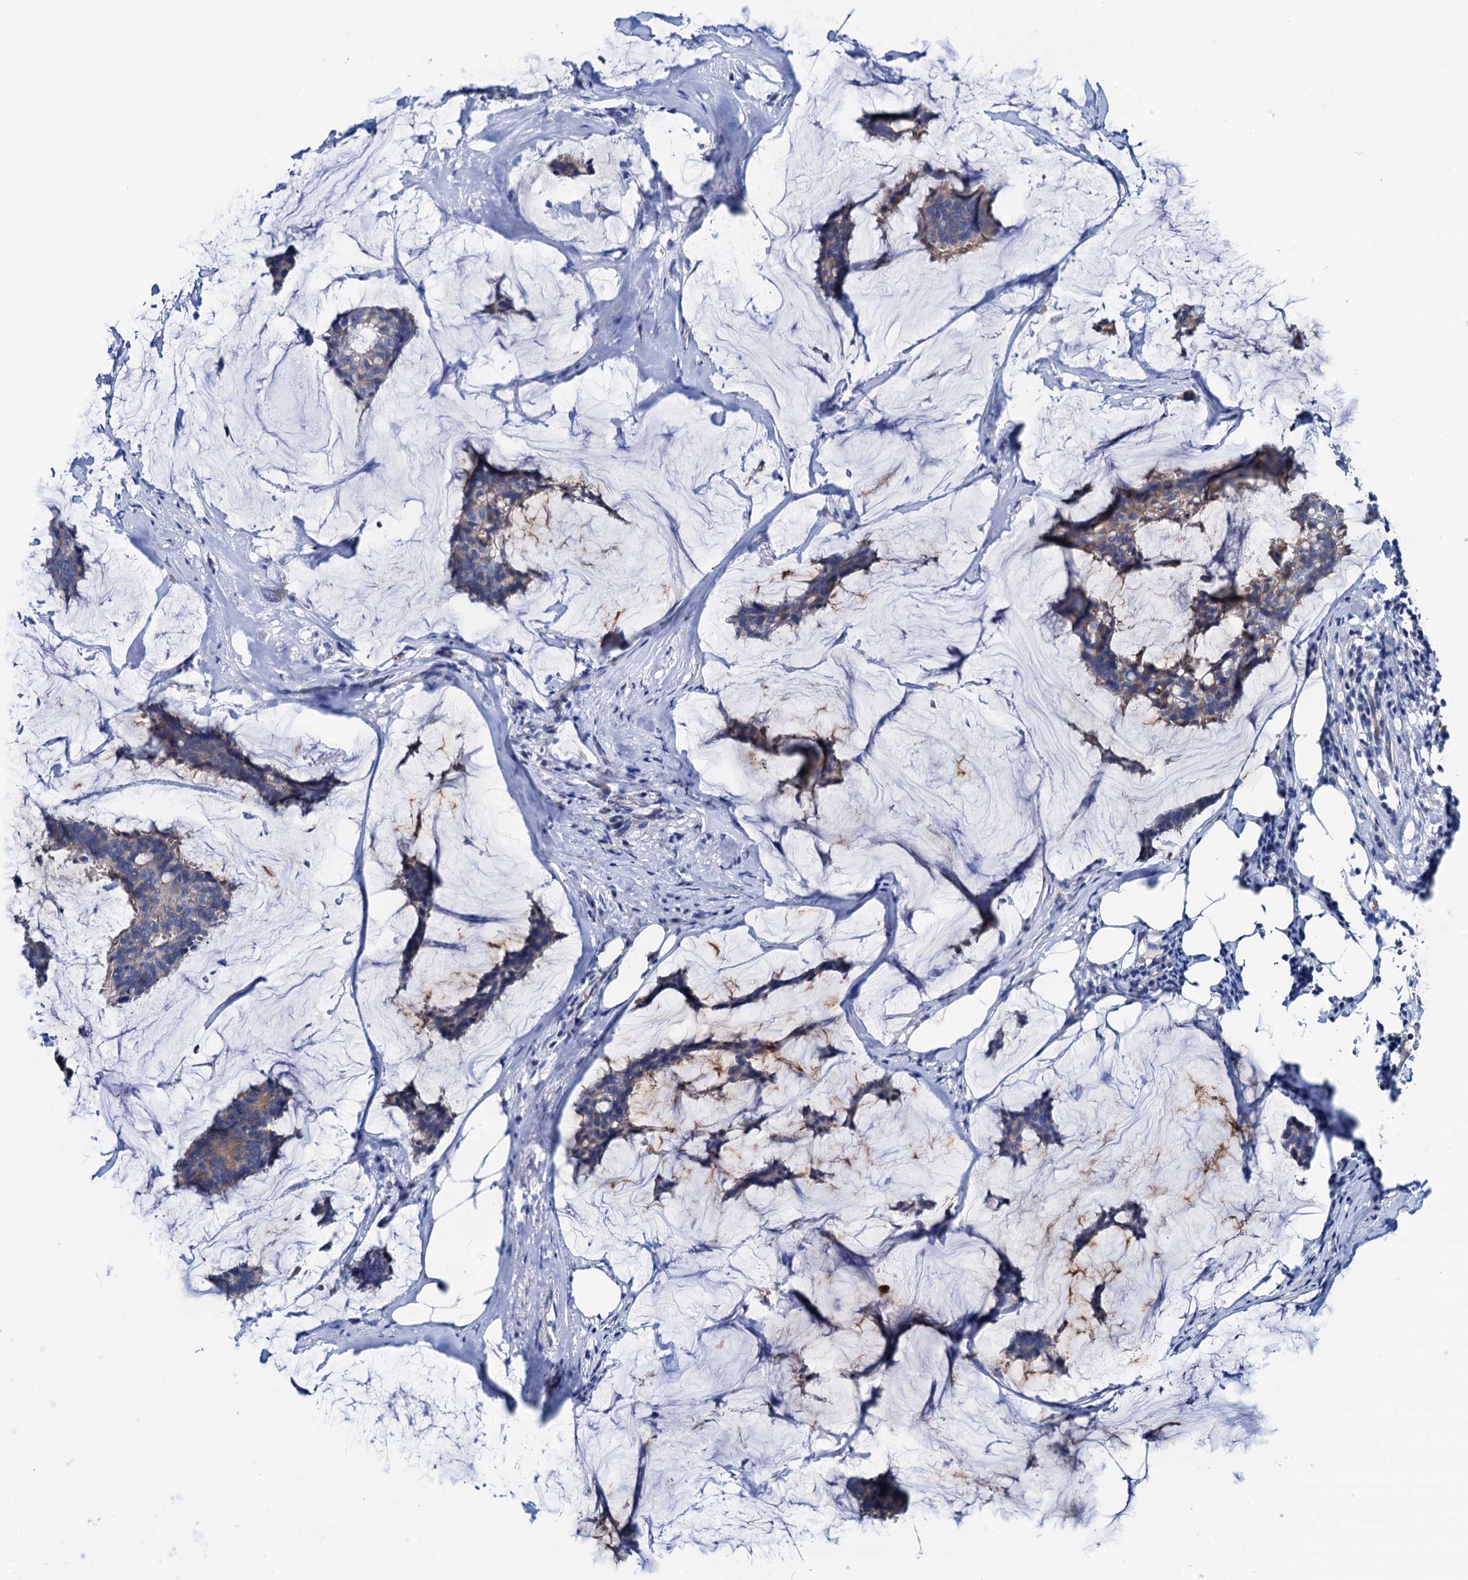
{"staining": {"intensity": "weak", "quantity": "<25%", "location": "cytoplasmic/membranous"}, "tissue": "breast cancer", "cell_type": "Tumor cells", "image_type": "cancer", "snomed": [{"axis": "morphology", "description": "Duct carcinoma"}, {"axis": "topography", "description": "Breast"}], "caption": "Immunohistochemistry micrograph of breast intraductal carcinoma stained for a protein (brown), which displays no expression in tumor cells.", "gene": "RASSF9", "patient": {"sex": "female", "age": 93}}